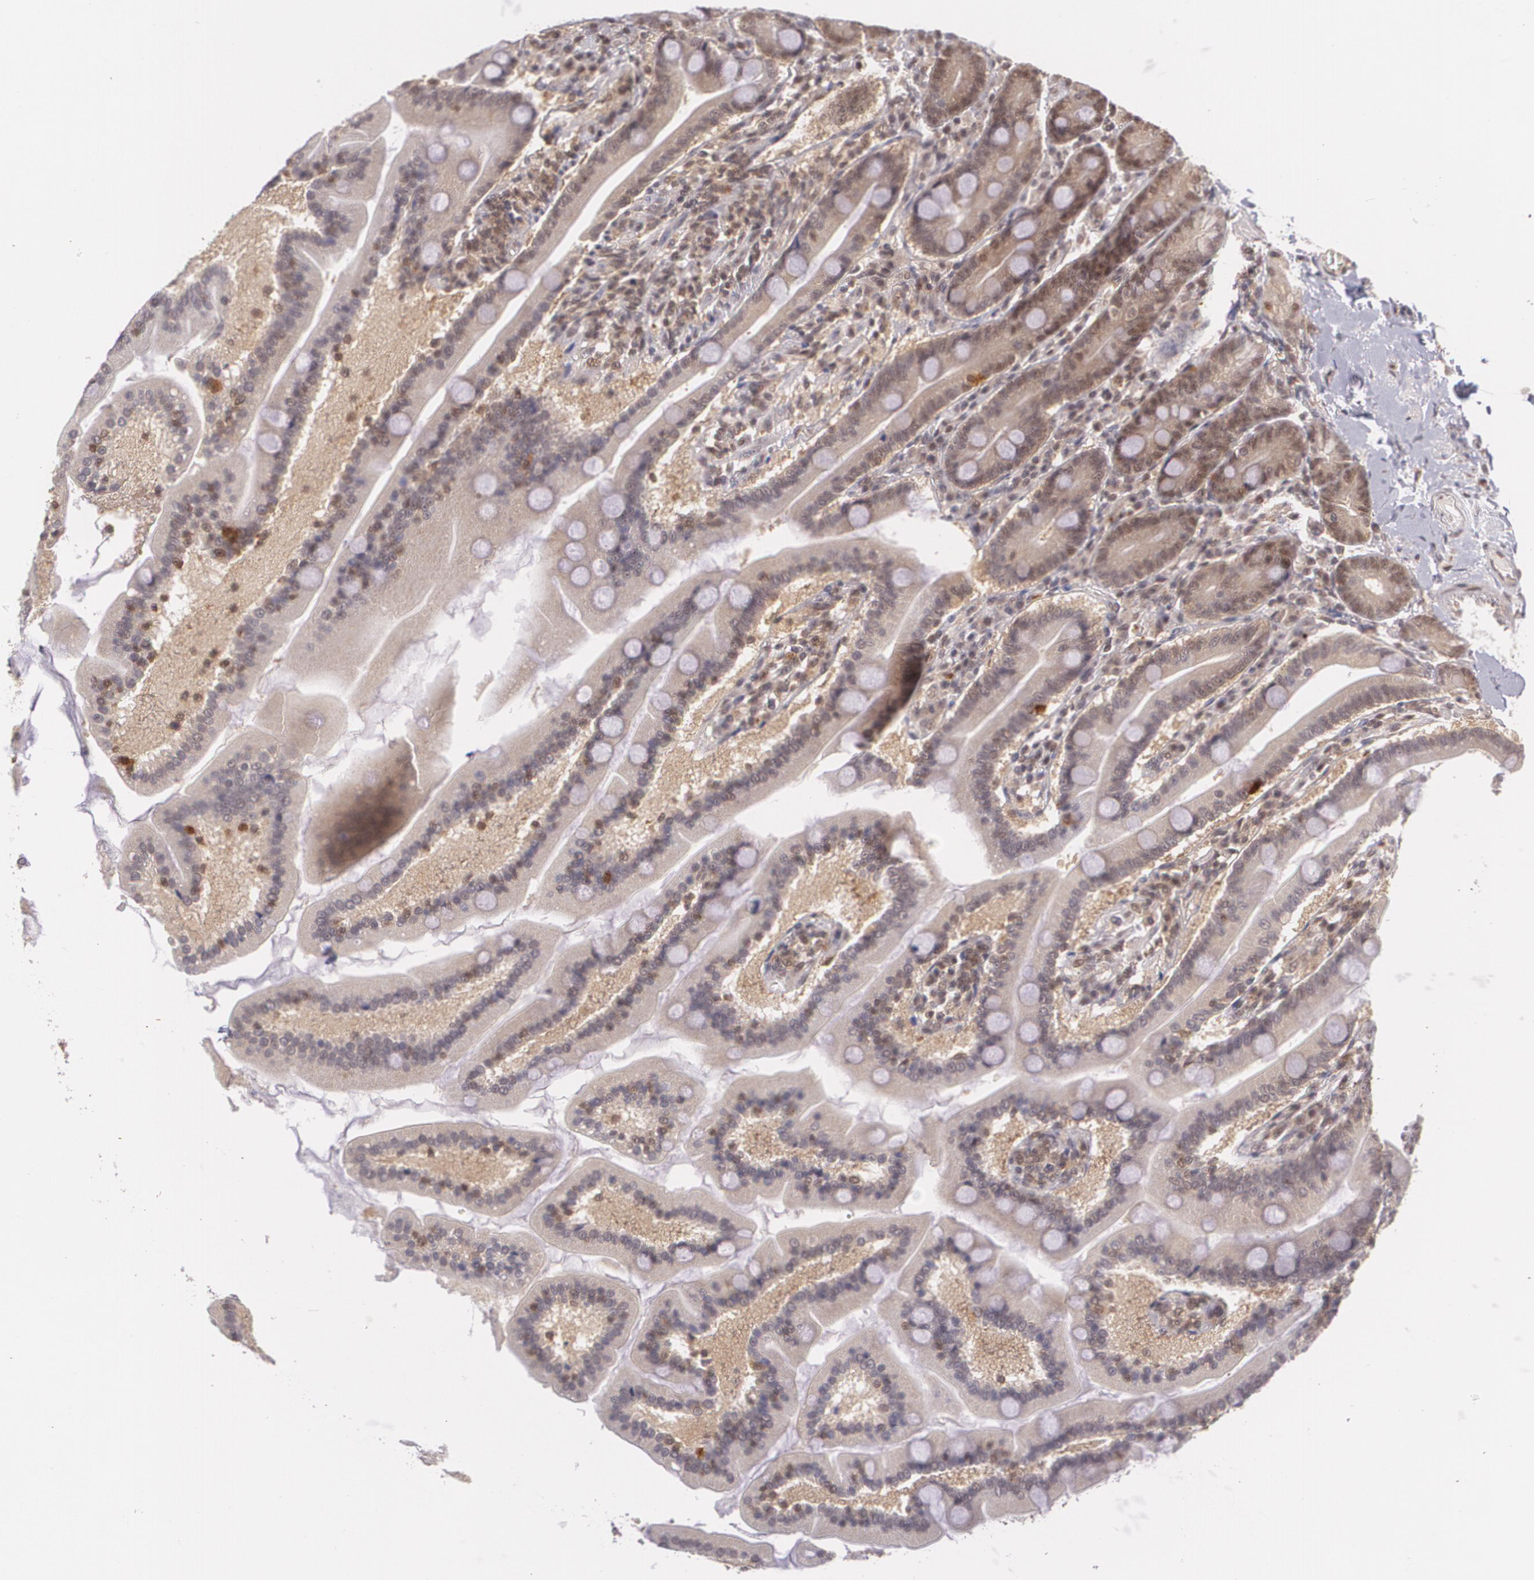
{"staining": {"intensity": "moderate", "quantity": "25%-75%", "location": "cytoplasmic/membranous,nuclear"}, "tissue": "duodenum", "cell_type": "Glandular cells", "image_type": "normal", "snomed": [{"axis": "morphology", "description": "Normal tissue, NOS"}, {"axis": "topography", "description": "Duodenum"}], "caption": "Immunohistochemical staining of benign duodenum shows moderate cytoplasmic/membranous,nuclear protein staining in about 25%-75% of glandular cells.", "gene": "CUL2", "patient": {"sex": "female", "age": 64}}